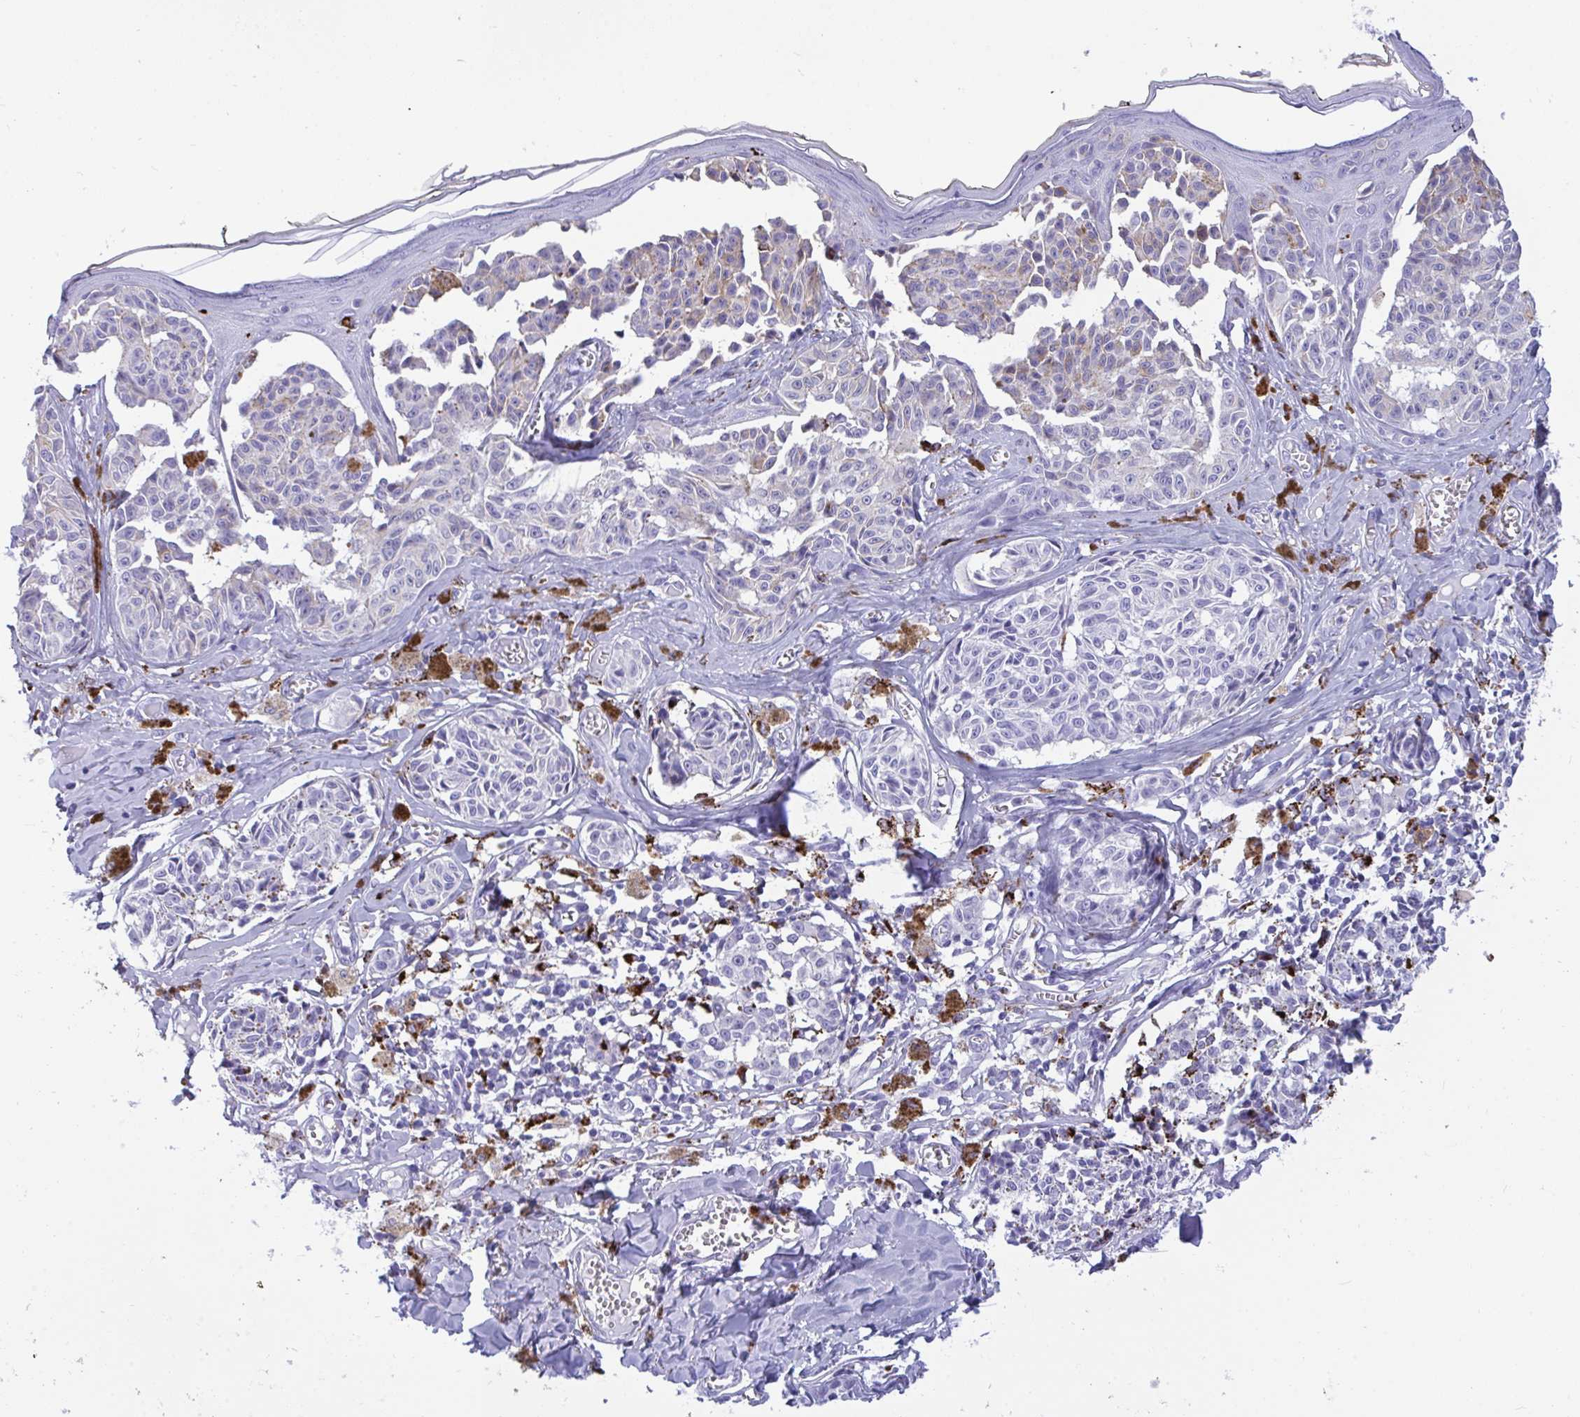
{"staining": {"intensity": "negative", "quantity": "none", "location": "none"}, "tissue": "melanoma", "cell_type": "Tumor cells", "image_type": "cancer", "snomed": [{"axis": "morphology", "description": "Malignant melanoma, NOS"}, {"axis": "topography", "description": "Skin"}], "caption": "Immunohistochemistry micrograph of neoplastic tissue: malignant melanoma stained with DAB (3,3'-diaminobenzidine) displays no significant protein staining in tumor cells. (DAB (3,3'-diaminobenzidine) IHC visualized using brightfield microscopy, high magnification).", "gene": "CPVL", "patient": {"sex": "female", "age": 43}}